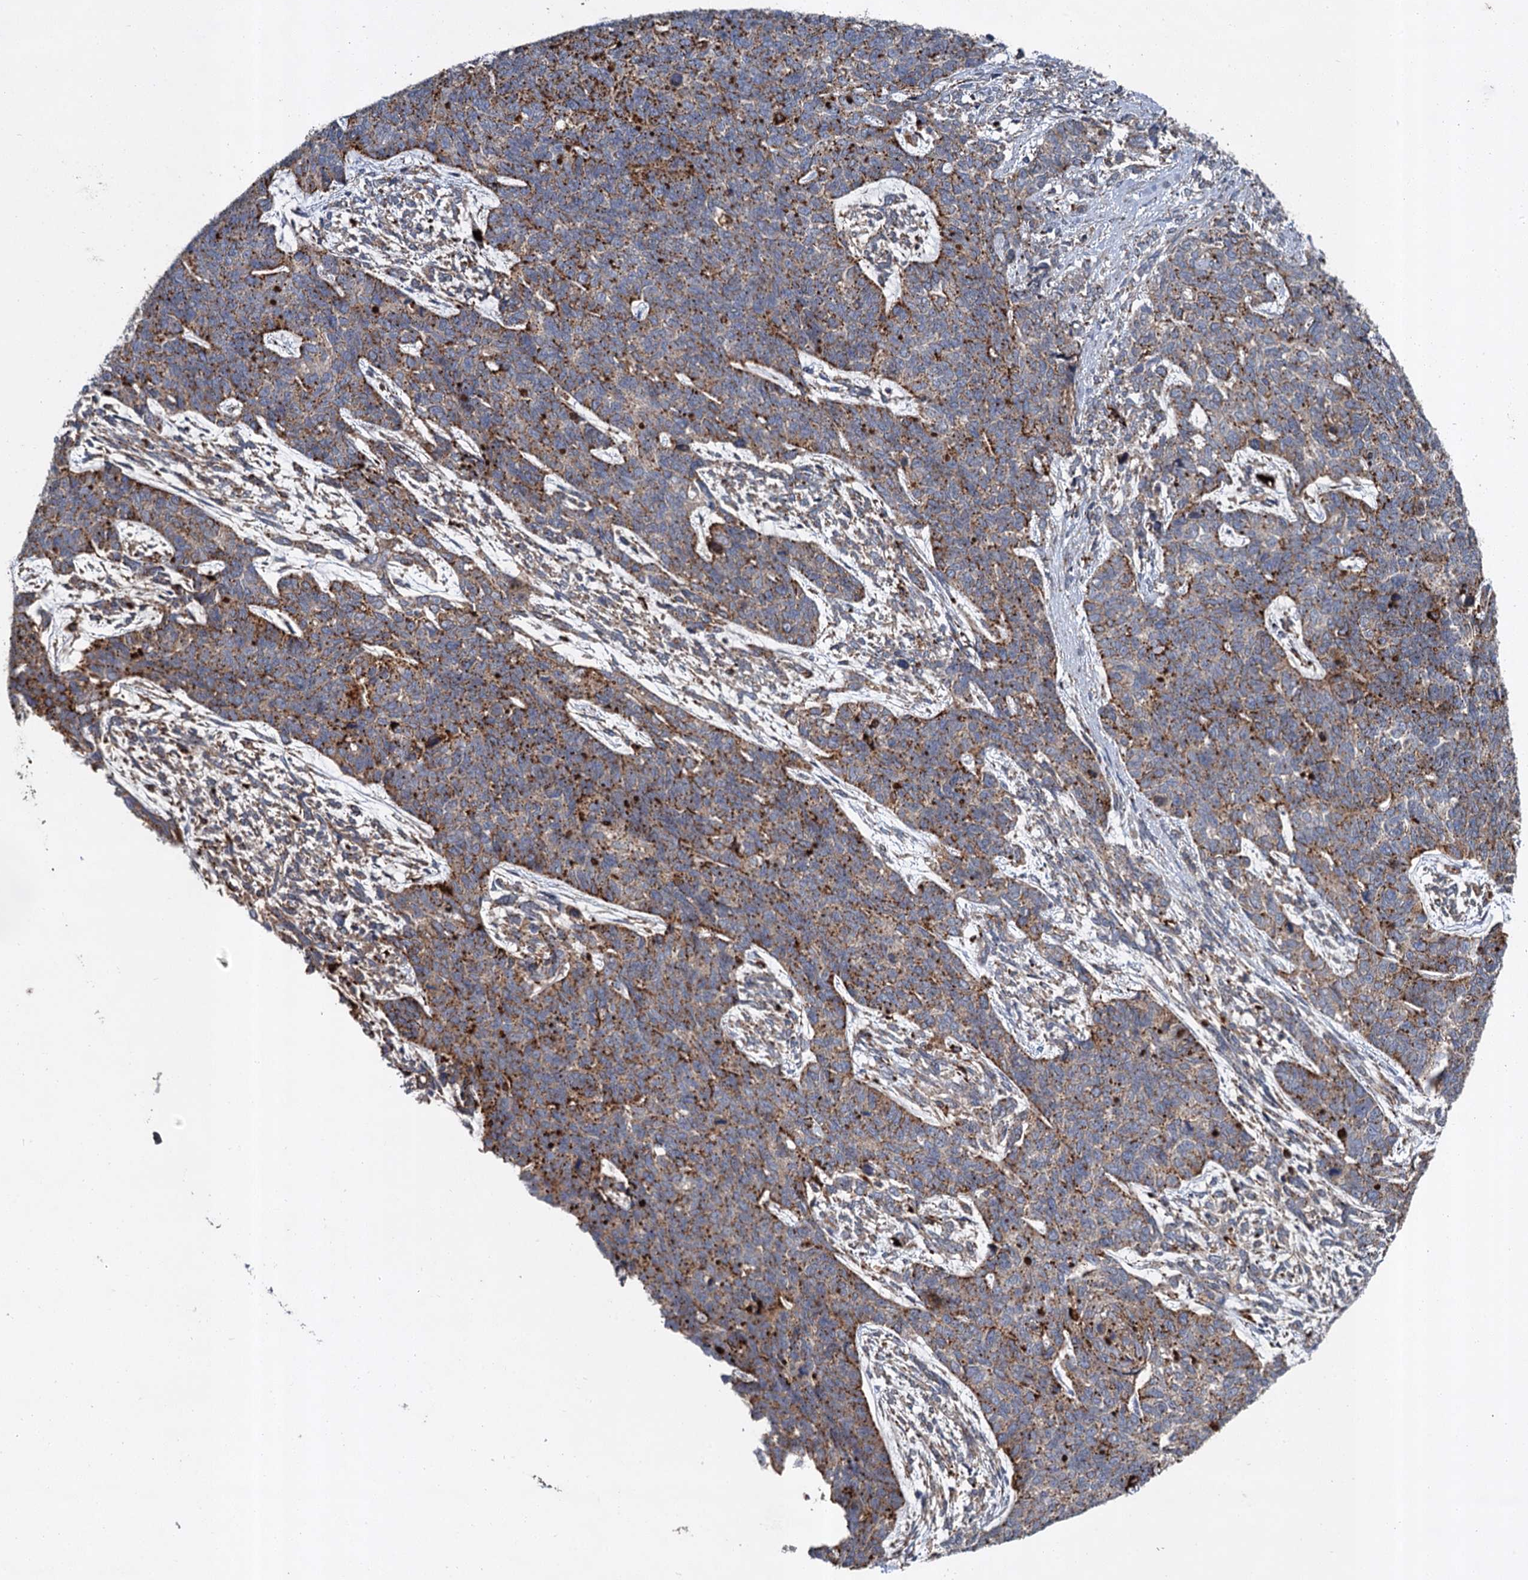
{"staining": {"intensity": "strong", "quantity": "25%-75%", "location": "cytoplasmic/membranous"}, "tissue": "cervical cancer", "cell_type": "Tumor cells", "image_type": "cancer", "snomed": [{"axis": "morphology", "description": "Squamous cell carcinoma, NOS"}, {"axis": "topography", "description": "Cervix"}], "caption": "Protein analysis of squamous cell carcinoma (cervical) tissue exhibits strong cytoplasmic/membranous expression in approximately 25%-75% of tumor cells.", "gene": "GBA1", "patient": {"sex": "female", "age": 63}}